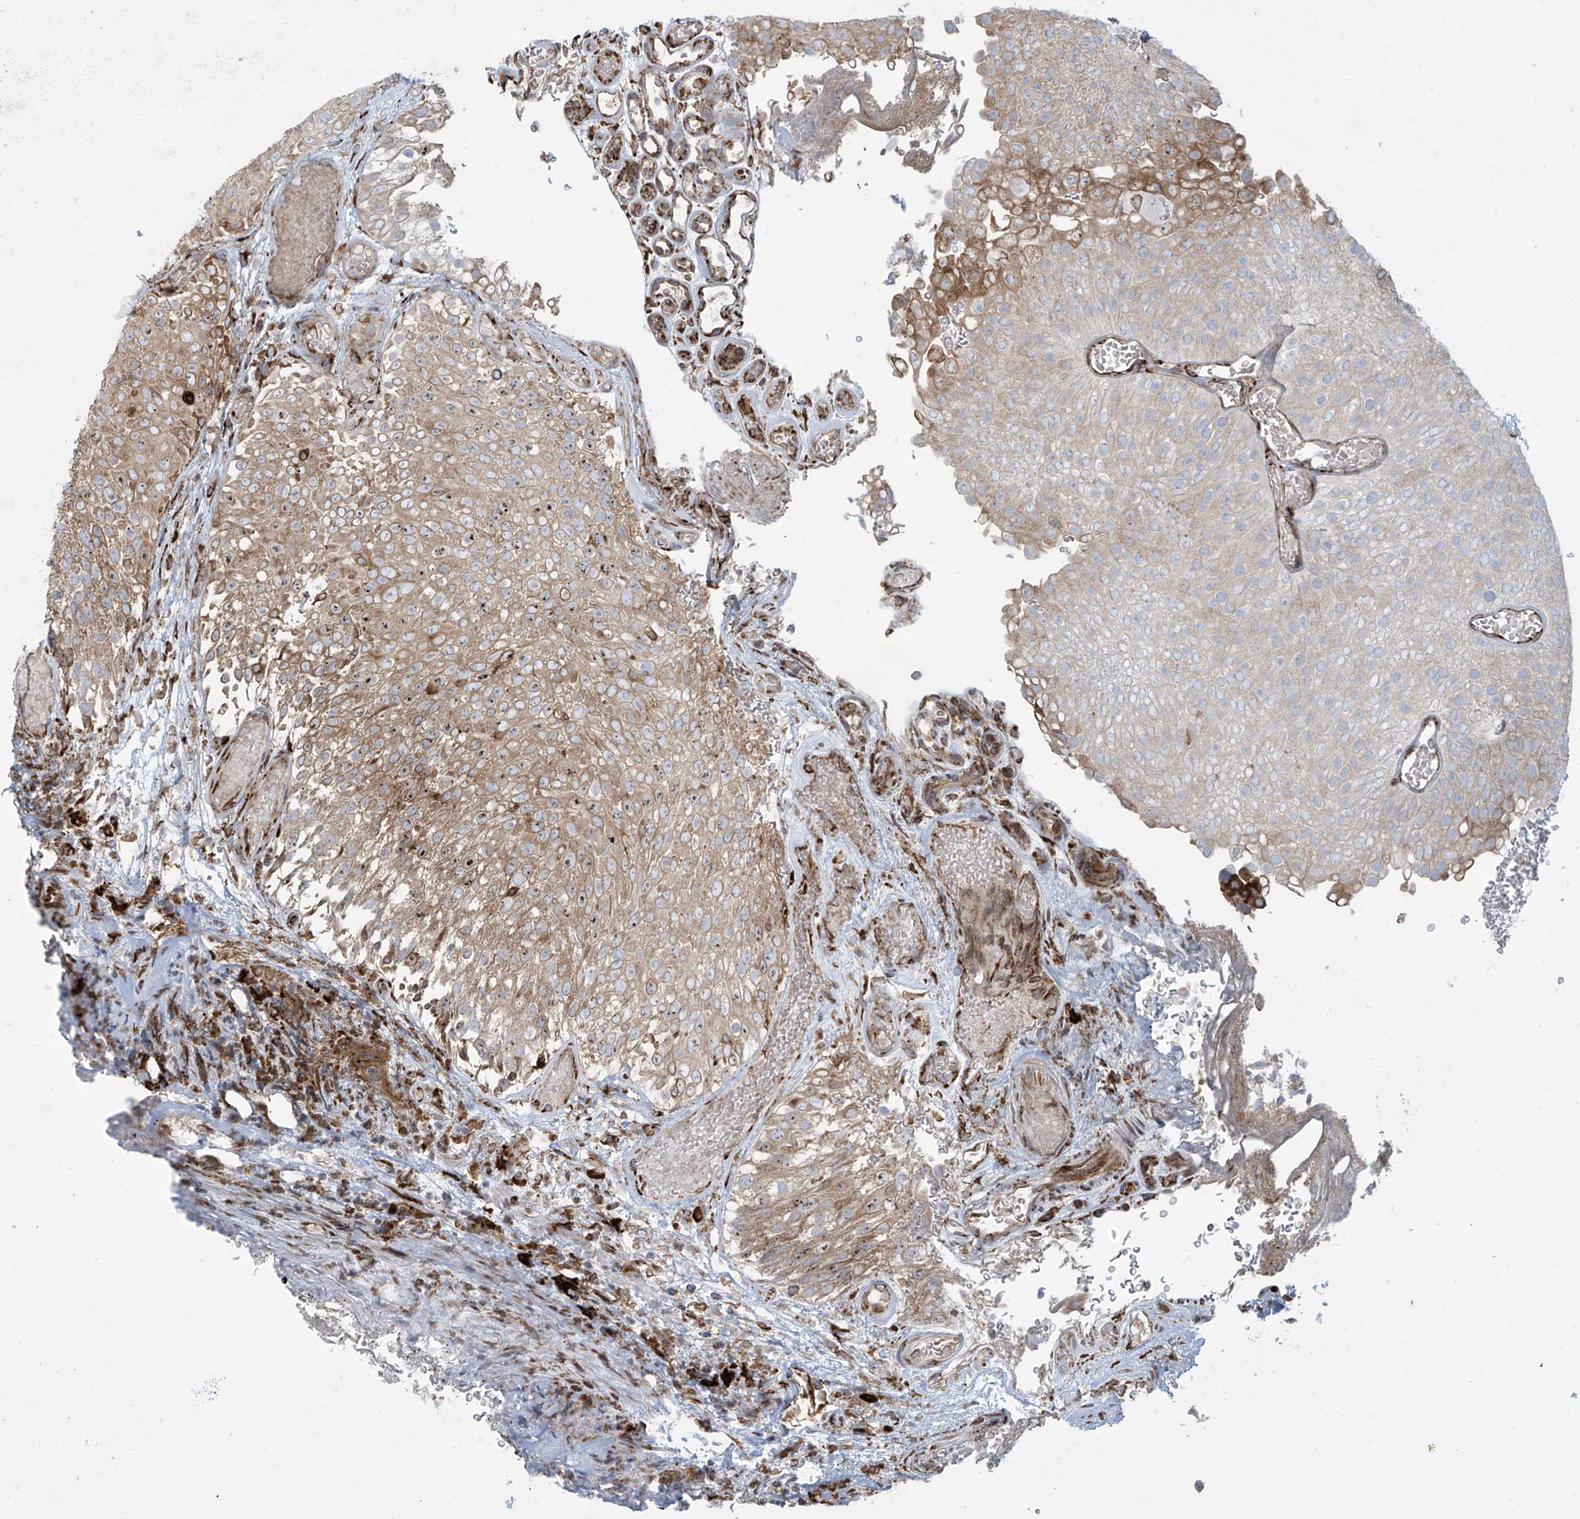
{"staining": {"intensity": "moderate", "quantity": "25%-75%", "location": "cytoplasmic/membranous"}, "tissue": "urothelial cancer", "cell_type": "Tumor cells", "image_type": "cancer", "snomed": [{"axis": "morphology", "description": "Urothelial carcinoma, Low grade"}, {"axis": "topography", "description": "Urinary bladder"}], "caption": "Protein staining of urothelial cancer tissue demonstrates moderate cytoplasmic/membranous expression in approximately 25%-75% of tumor cells.", "gene": "MX1", "patient": {"sex": "male", "age": 78}}